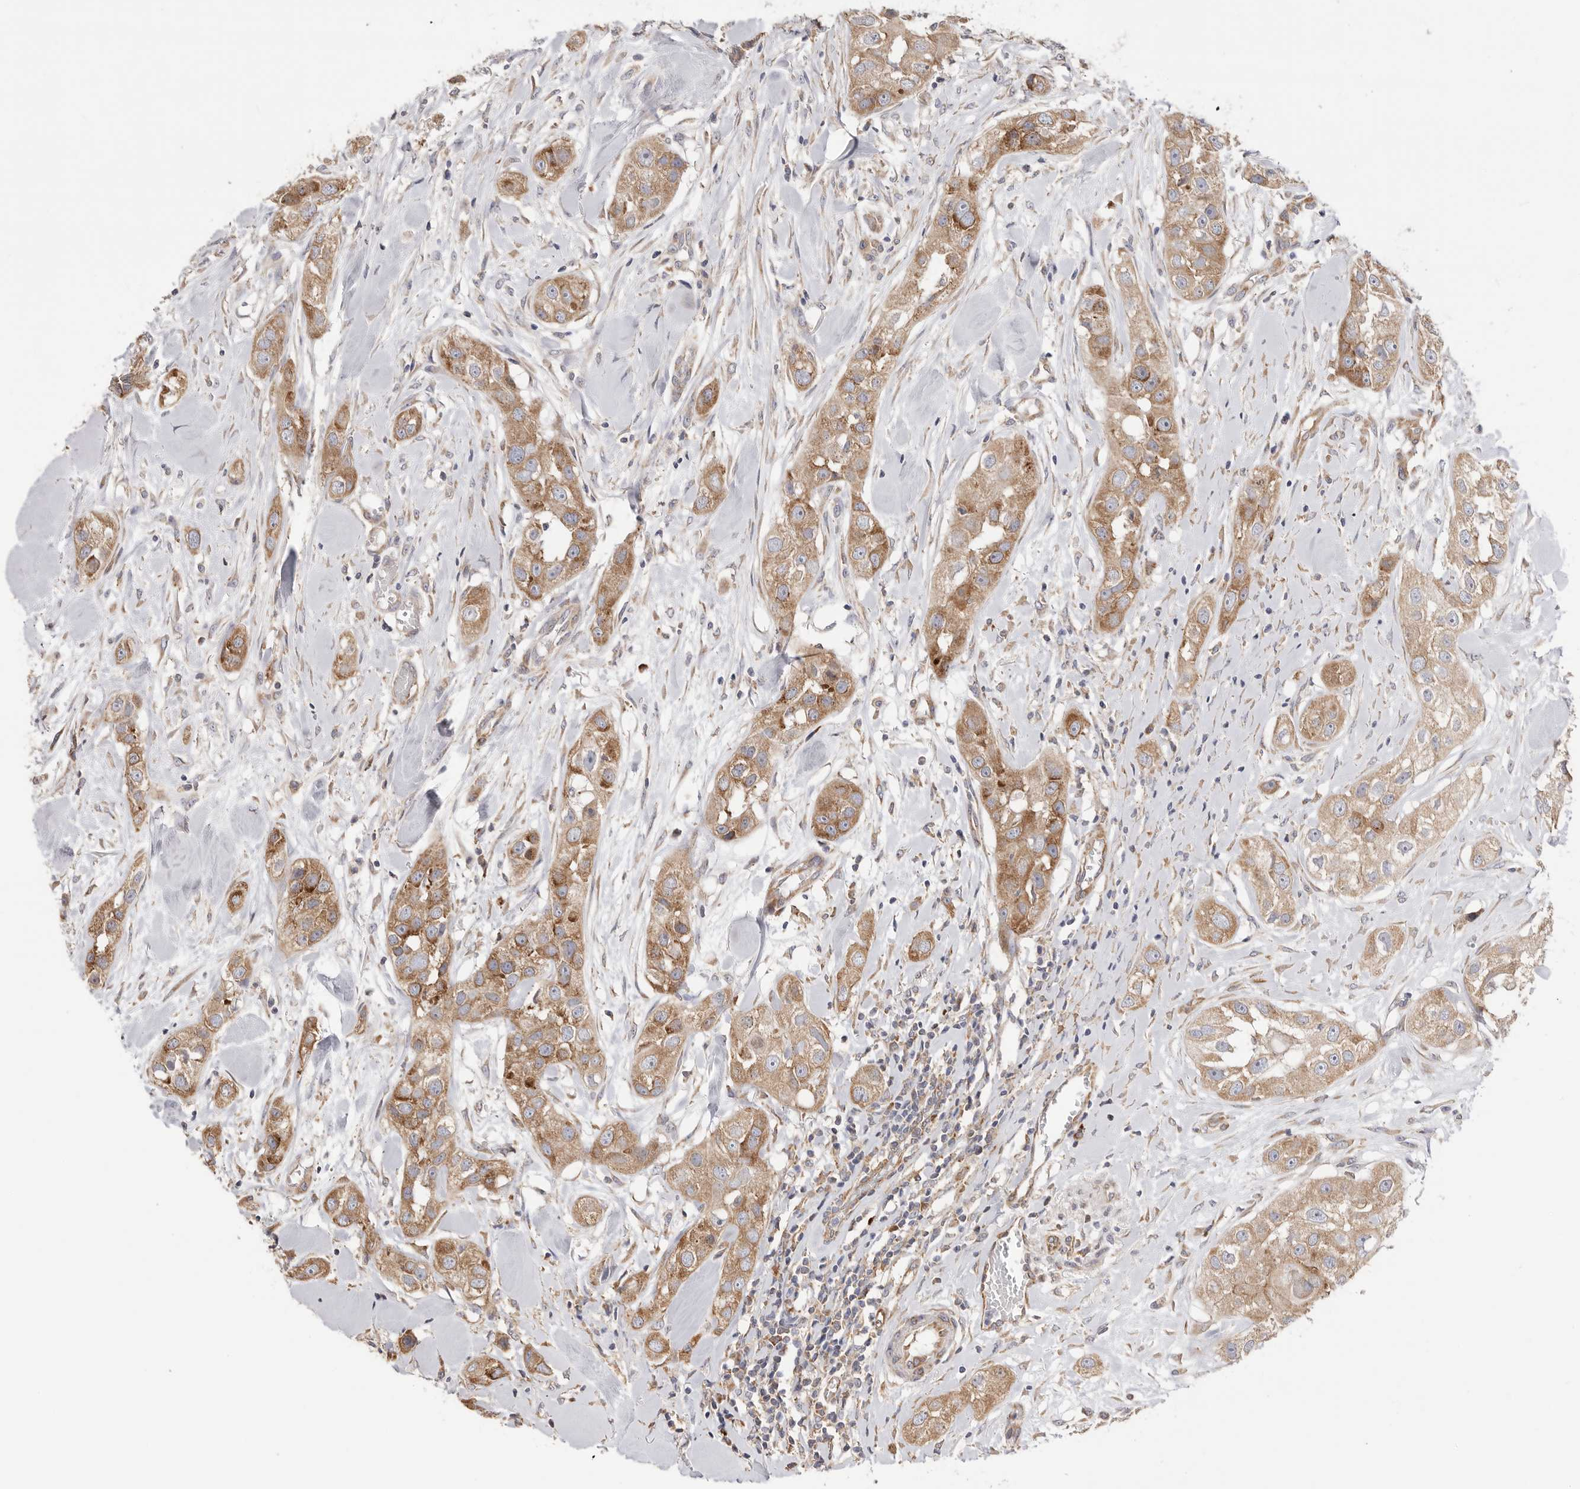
{"staining": {"intensity": "moderate", "quantity": ">75%", "location": "cytoplasmic/membranous"}, "tissue": "head and neck cancer", "cell_type": "Tumor cells", "image_type": "cancer", "snomed": [{"axis": "morphology", "description": "Normal tissue, NOS"}, {"axis": "morphology", "description": "Squamous cell carcinoma, NOS"}, {"axis": "topography", "description": "Skeletal muscle"}, {"axis": "topography", "description": "Head-Neck"}], "caption": "High-magnification brightfield microscopy of head and neck cancer stained with DAB (brown) and counterstained with hematoxylin (blue). tumor cells exhibit moderate cytoplasmic/membranous staining is appreciated in about>75% of cells.", "gene": "SERBP1", "patient": {"sex": "male", "age": 51}}